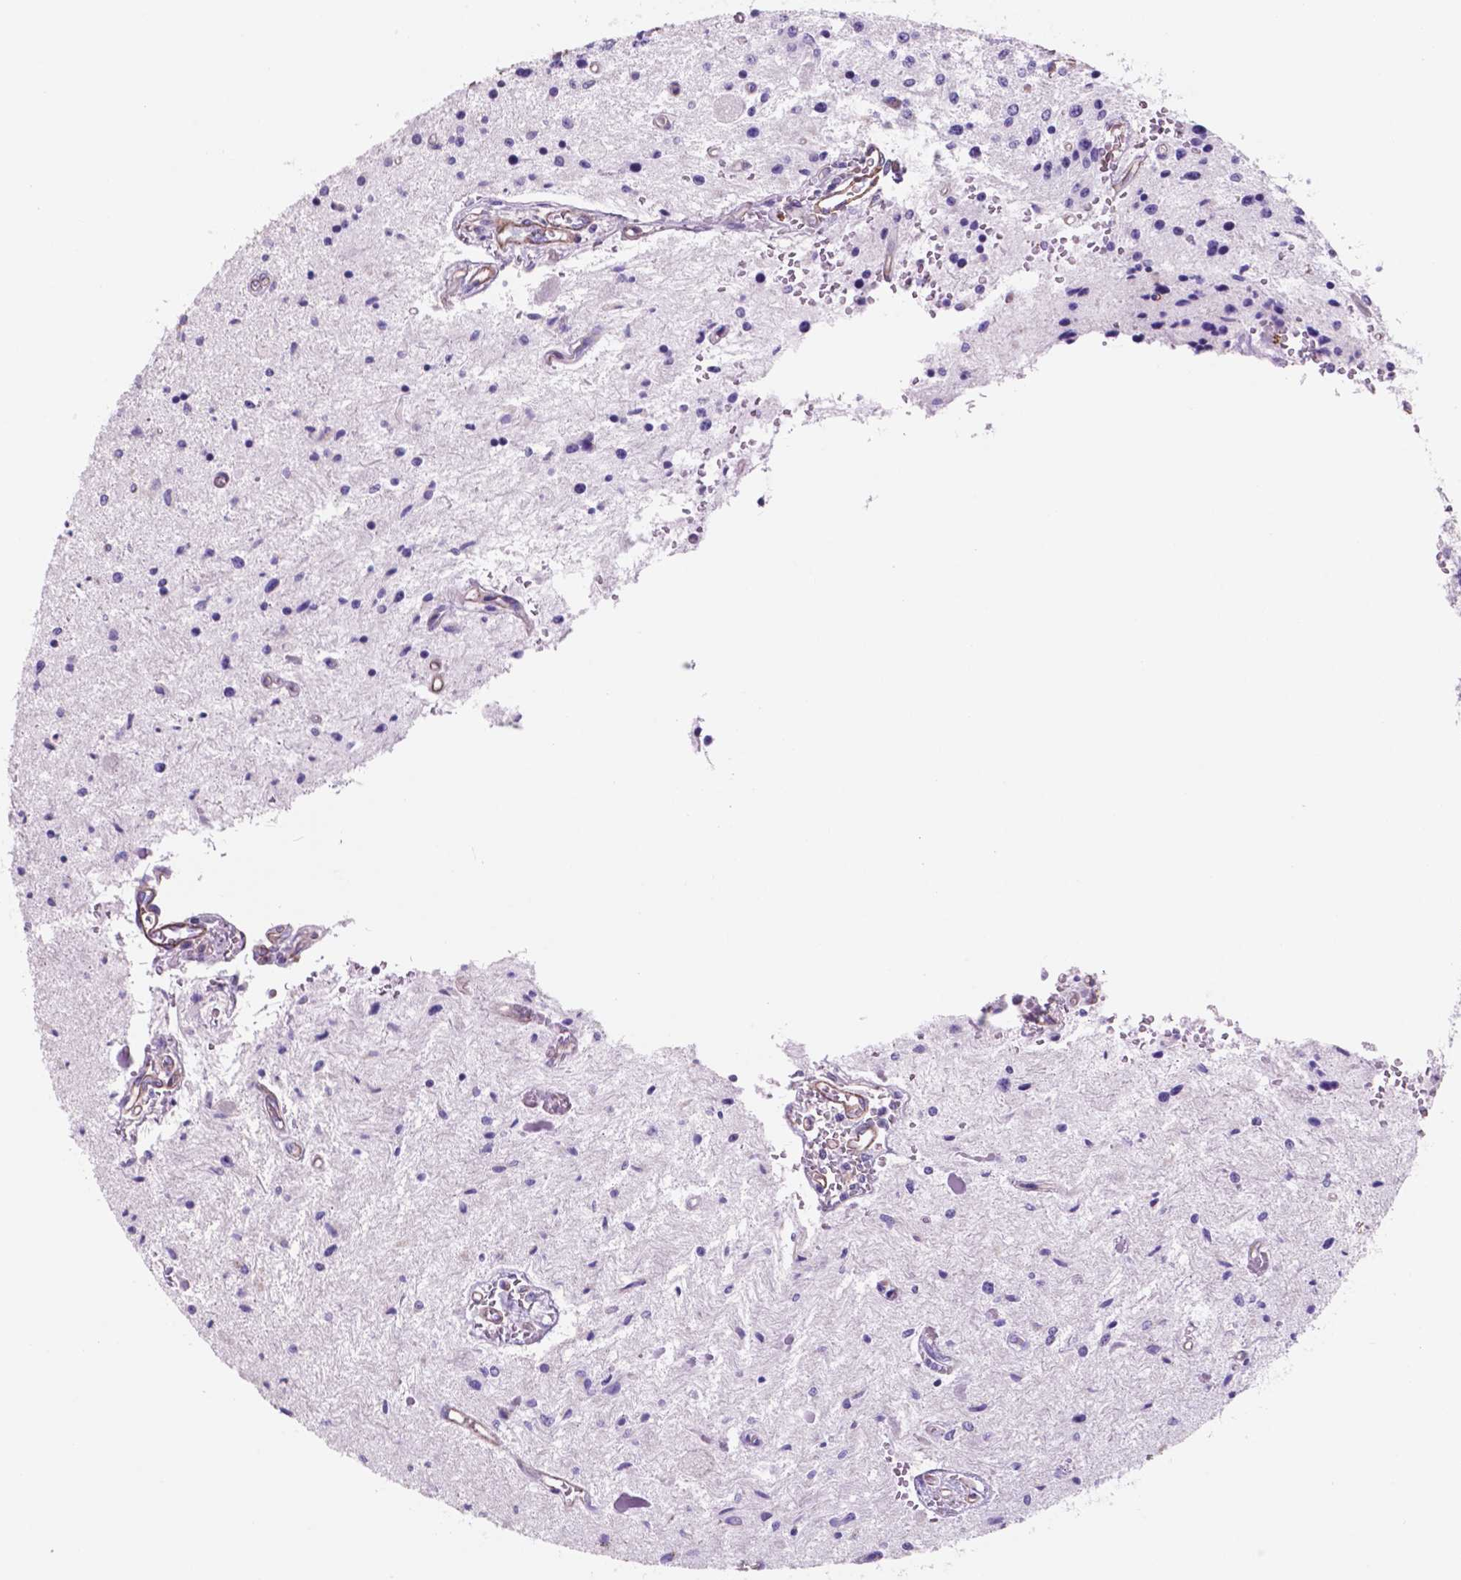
{"staining": {"intensity": "negative", "quantity": "none", "location": "none"}, "tissue": "glioma", "cell_type": "Tumor cells", "image_type": "cancer", "snomed": [{"axis": "morphology", "description": "Glioma, malignant, Low grade"}, {"axis": "topography", "description": "Cerebellum"}], "caption": "High power microscopy histopathology image of an IHC histopathology image of glioma, revealing no significant staining in tumor cells.", "gene": "TOR2A", "patient": {"sex": "female", "age": 14}}